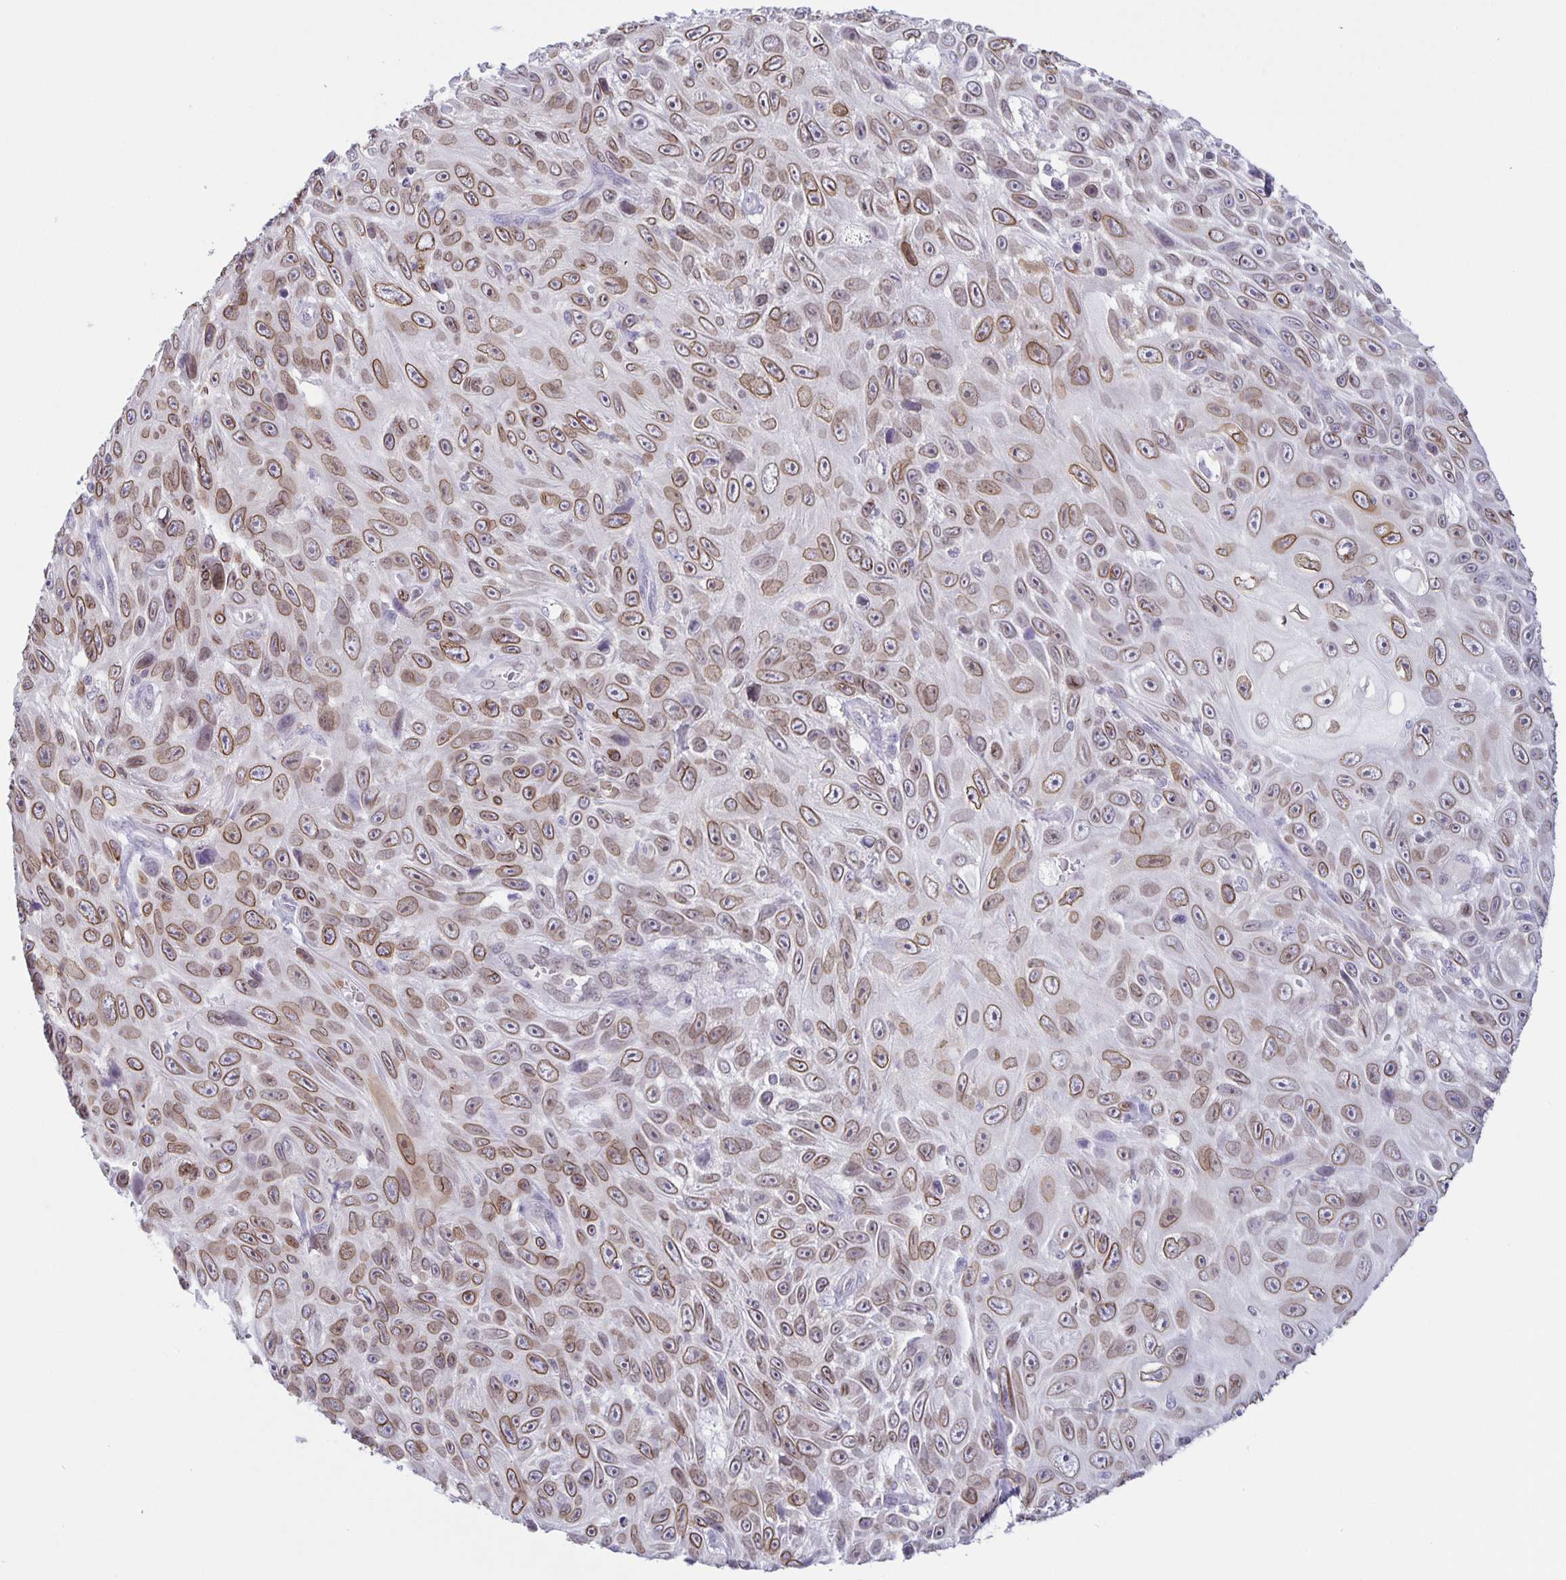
{"staining": {"intensity": "moderate", "quantity": ">75%", "location": "cytoplasmic/membranous,nuclear"}, "tissue": "skin cancer", "cell_type": "Tumor cells", "image_type": "cancer", "snomed": [{"axis": "morphology", "description": "Squamous cell carcinoma, NOS"}, {"axis": "topography", "description": "Skin"}], "caption": "Moderate cytoplasmic/membranous and nuclear protein positivity is identified in about >75% of tumor cells in skin cancer (squamous cell carcinoma).", "gene": "SYNE2", "patient": {"sex": "male", "age": 82}}